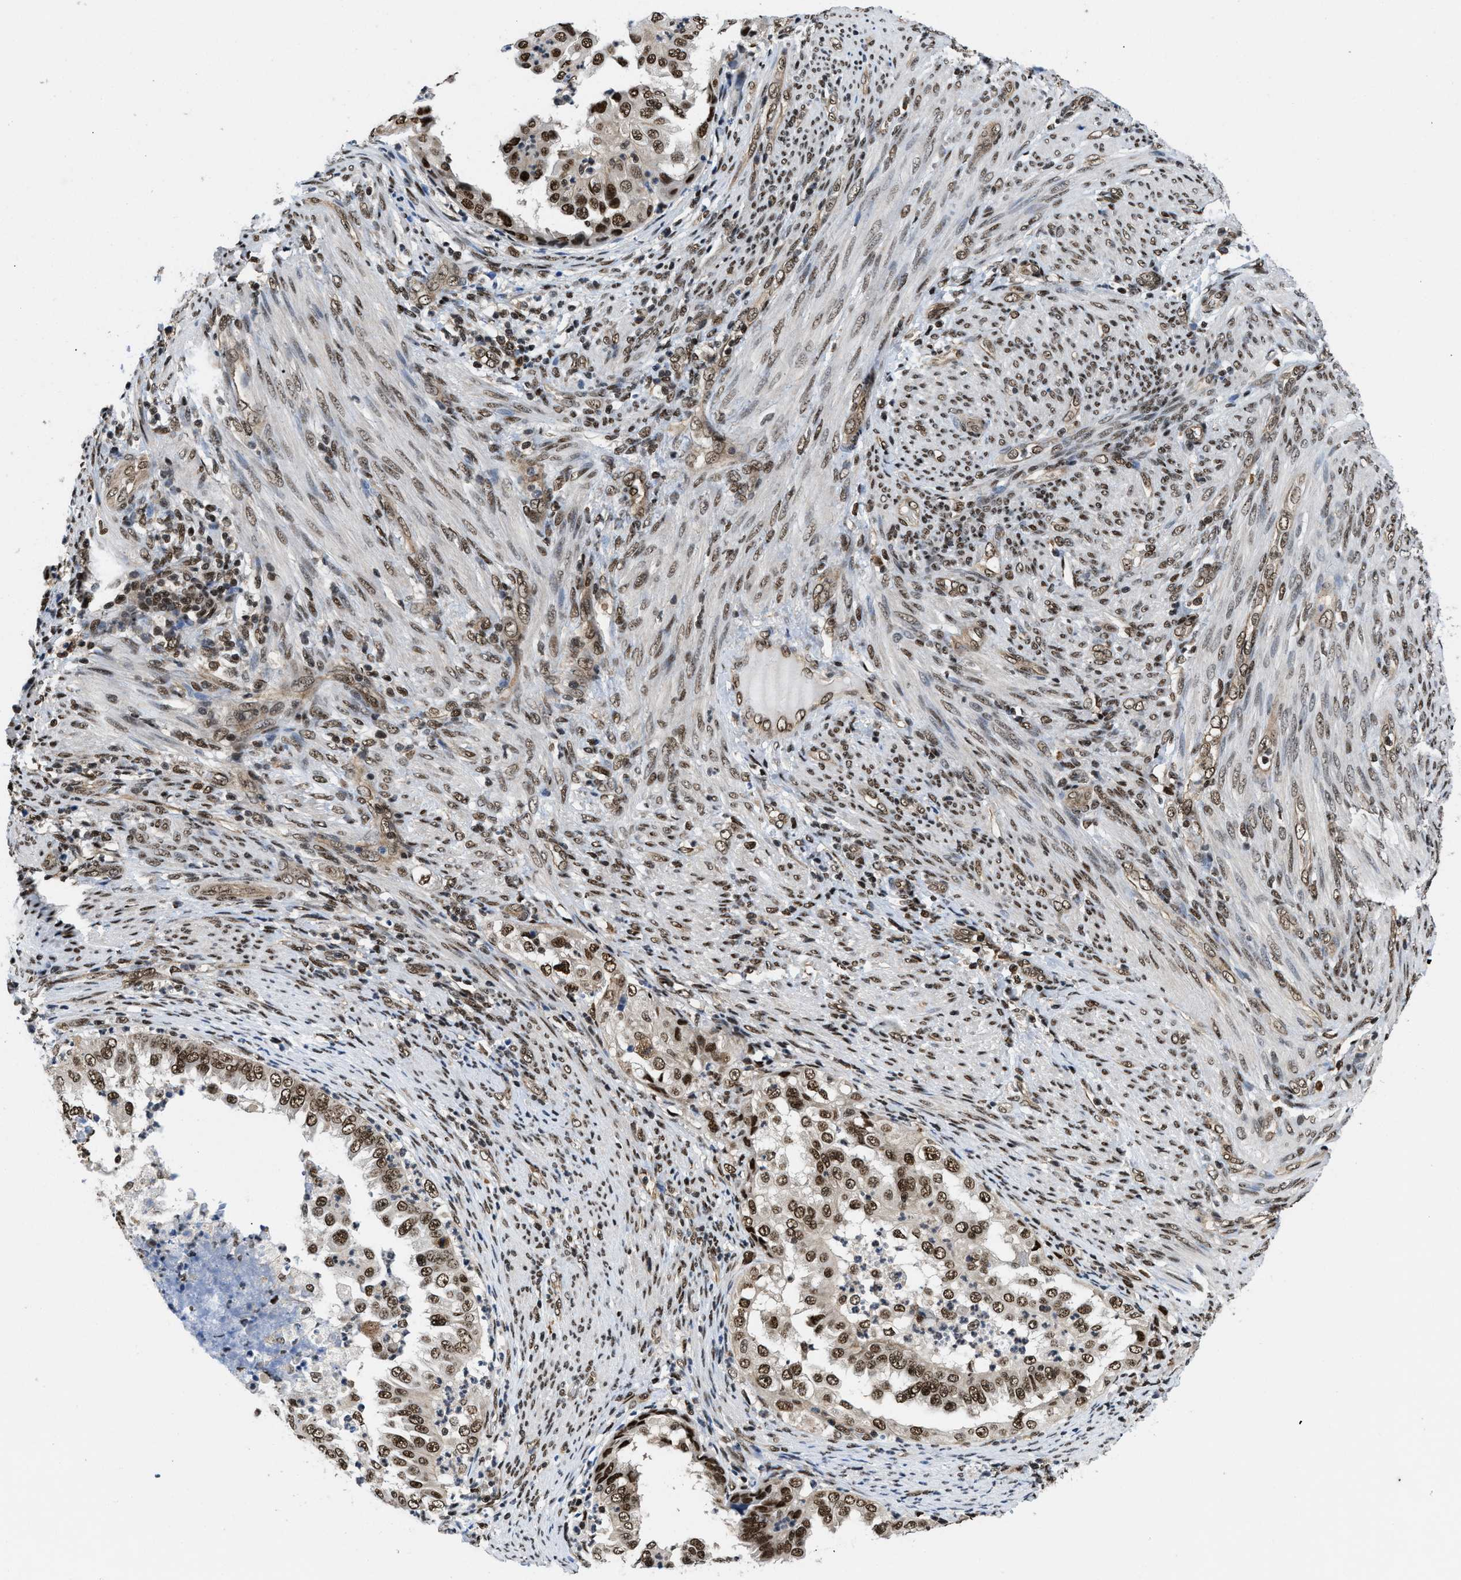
{"staining": {"intensity": "strong", "quantity": ">75%", "location": "nuclear"}, "tissue": "endometrial cancer", "cell_type": "Tumor cells", "image_type": "cancer", "snomed": [{"axis": "morphology", "description": "Adenocarcinoma, NOS"}, {"axis": "topography", "description": "Endometrium"}], "caption": "Human endometrial adenocarcinoma stained with a brown dye reveals strong nuclear positive expression in approximately >75% of tumor cells.", "gene": "SAFB", "patient": {"sex": "female", "age": 85}}